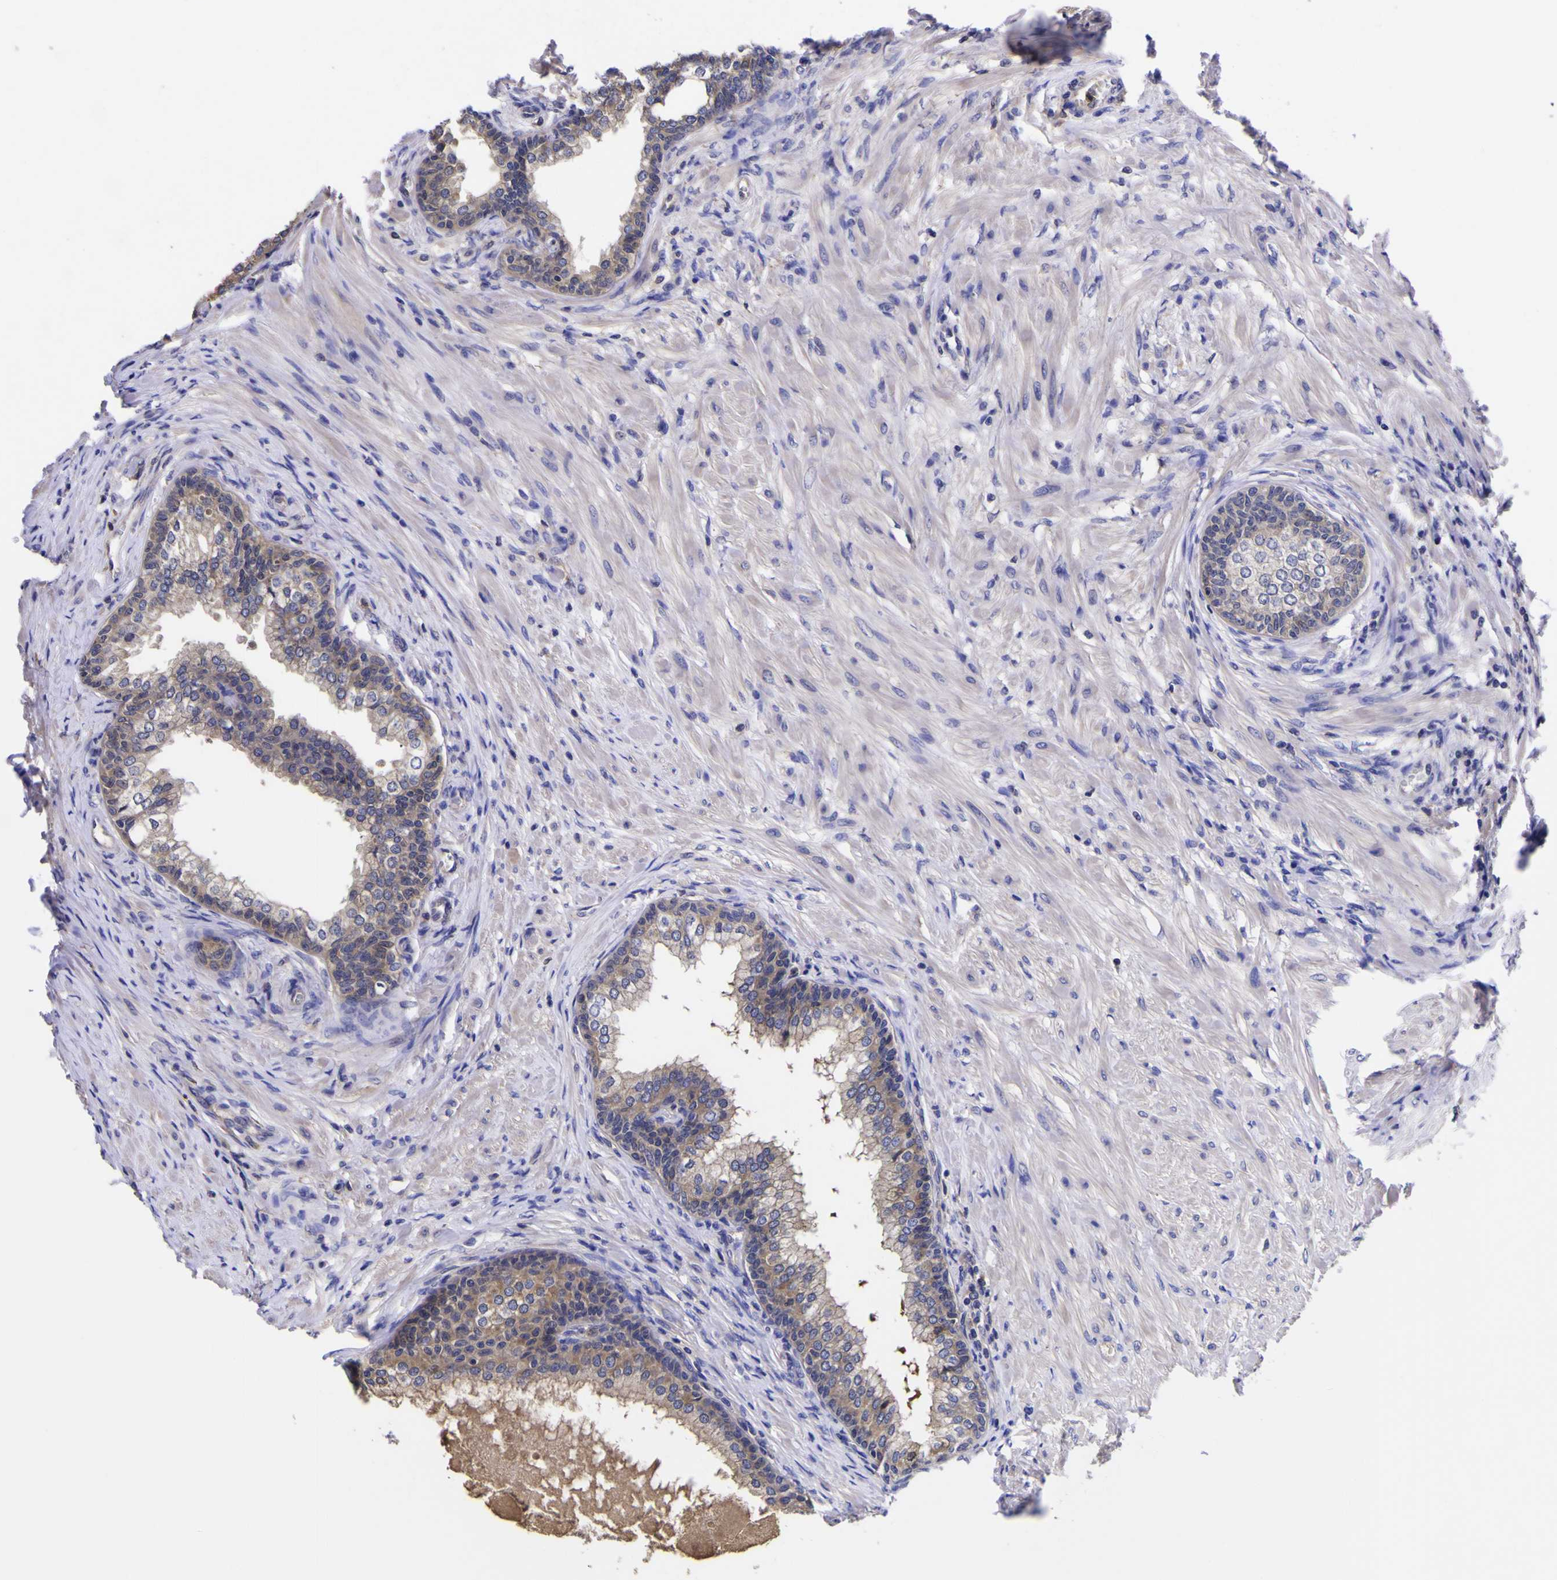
{"staining": {"intensity": "weak", "quantity": ">75%", "location": "cytoplasmic/membranous"}, "tissue": "prostate", "cell_type": "Glandular cells", "image_type": "normal", "snomed": [{"axis": "morphology", "description": "Normal tissue, NOS"}, {"axis": "morphology", "description": "Urothelial carcinoma, Low grade"}, {"axis": "topography", "description": "Urinary bladder"}, {"axis": "topography", "description": "Prostate"}], "caption": "Prostate stained with a brown dye exhibits weak cytoplasmic/membranous positive positivity in approximately >75% of glandular cells.", "gene": "MAPK14", "patient": {"sex": "male", "age": 60}}